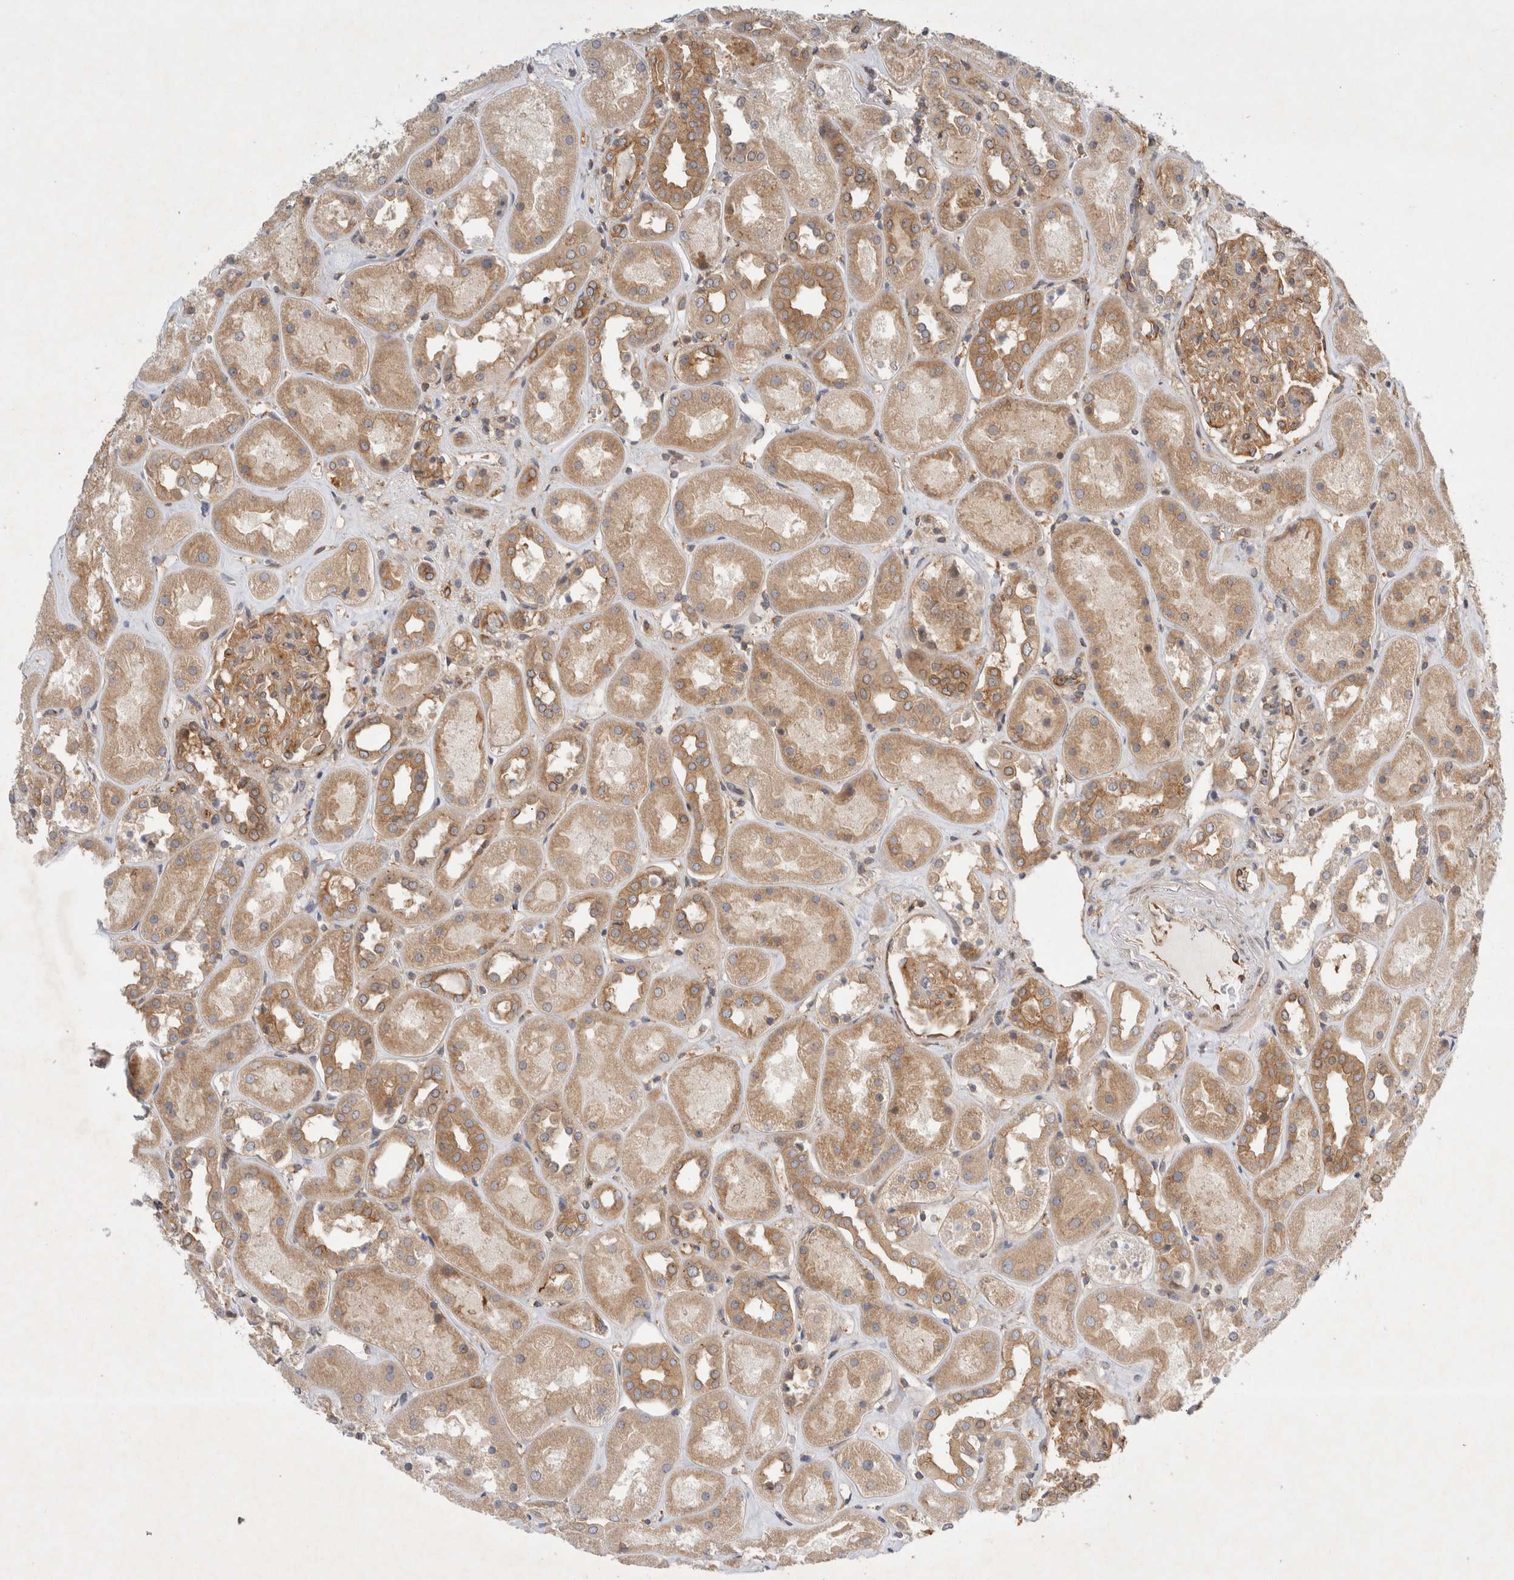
{"staining": {"intensity": "moderate", "quantity": ">75%", "location": "cytoplasmic/membranous"}, "tissue": "kidney", "cell_type": "Cells in glomeruli", "image_type": "normal", "snomed": [{"axis": "morphology", "description": "Normal tissue, NOS"}, {"axis": "topography", "description": "Kidney"}], "caption": "Kidney was stained to show a protein in brown. There is medium levels of moderate cytoplasmic/membranous staining in about >75% of cells in glomeruli. The staining was performed using DAB to visualize the protein expression in brown, while the nuclei were stained in blue with hematoxylin (Magnification: 20x).", "gene": "GPR150", "patient": {"sex": "male", "age": 70}}